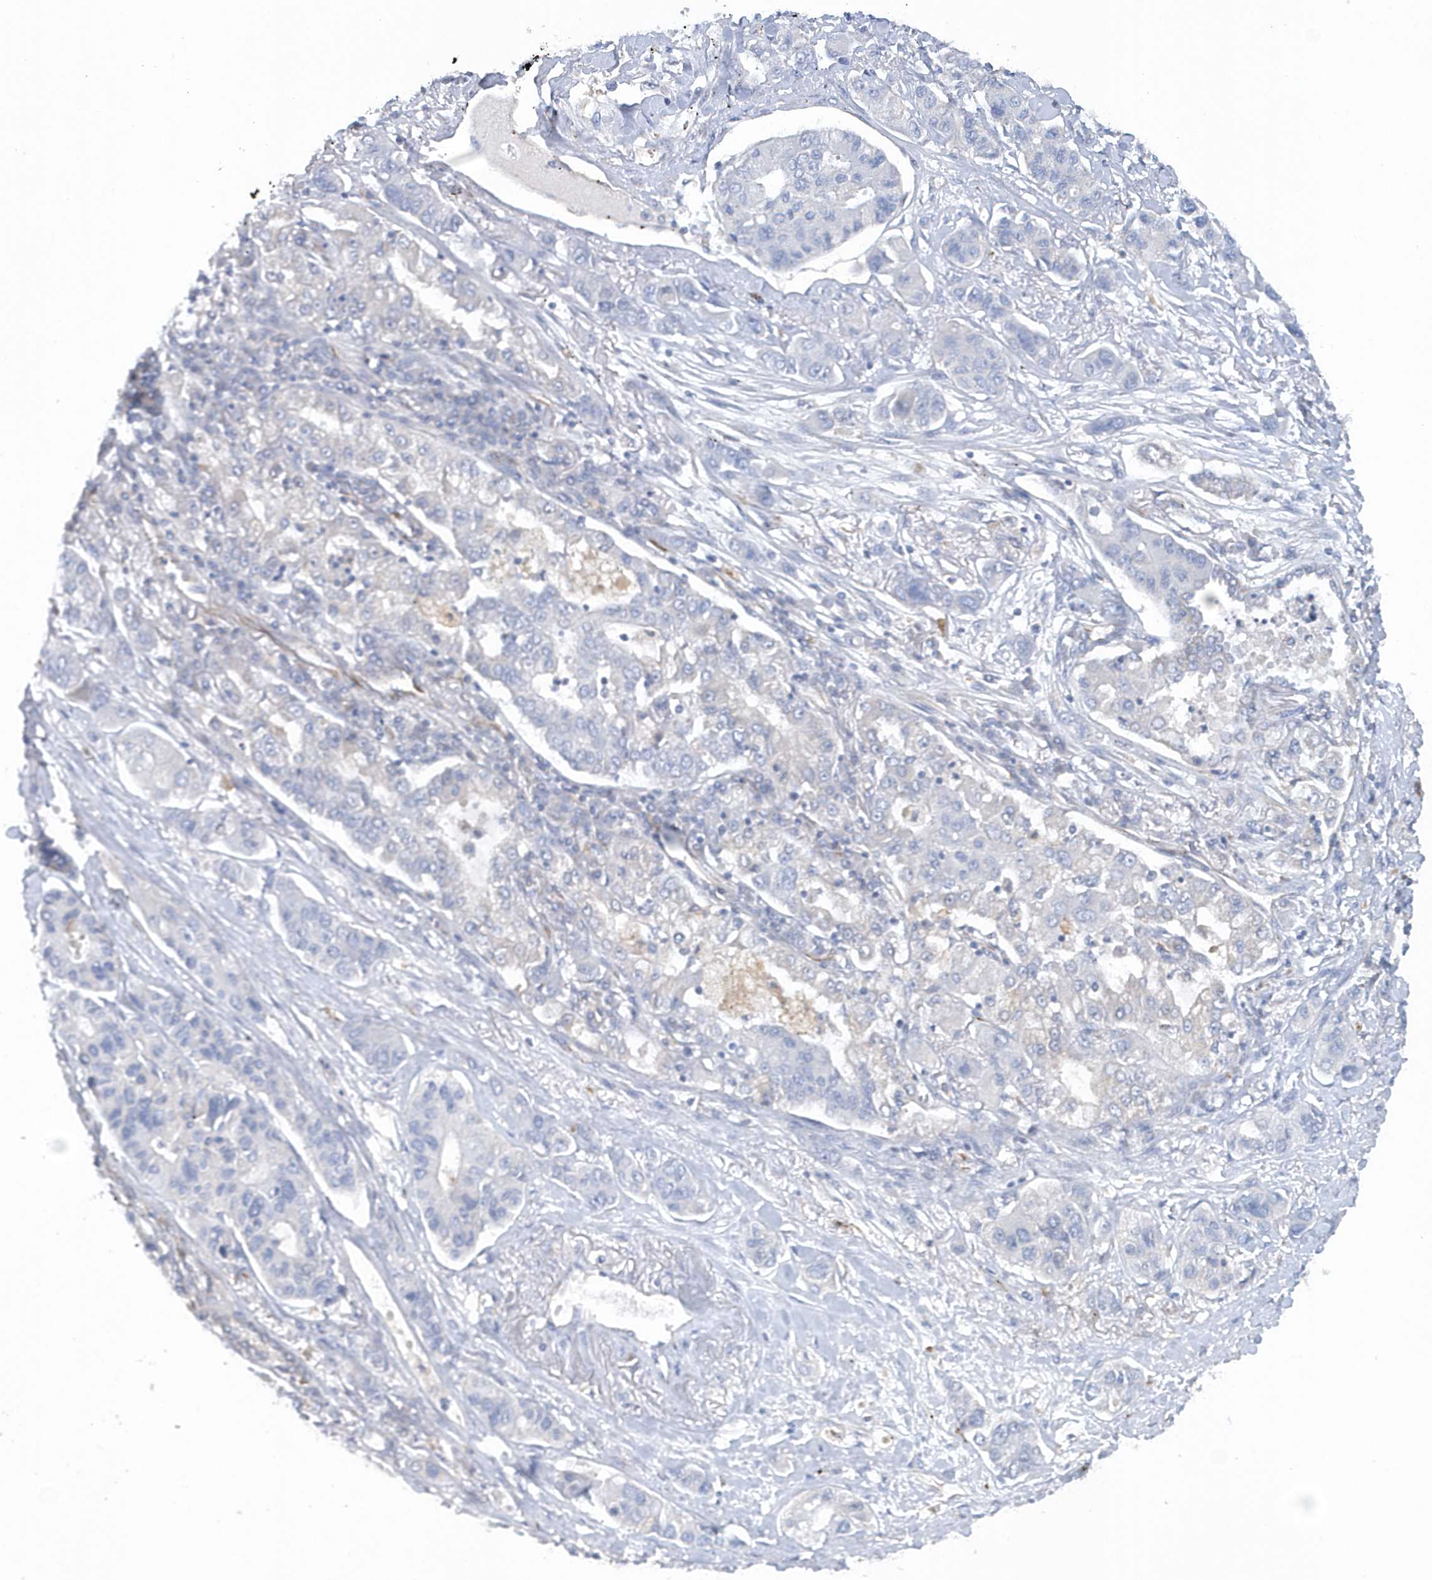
{"staining": {"intensity": "negative", "quantity": "none", "location": "none"}, "tissue": "lung cancer", "cell_type": "Tumor cells", "image_type": "cancer", "snomed": [{"axis": "morphology", "description": "Adenocarcinoma, NOS"}, {"axis": "topography", "description": "Lung"}], "caption": "Tumor cells show no significant protein staining in adenocarcinoma (lung).", "gene": "RAB17", "patient": {"sex": "male", "age": 49}}